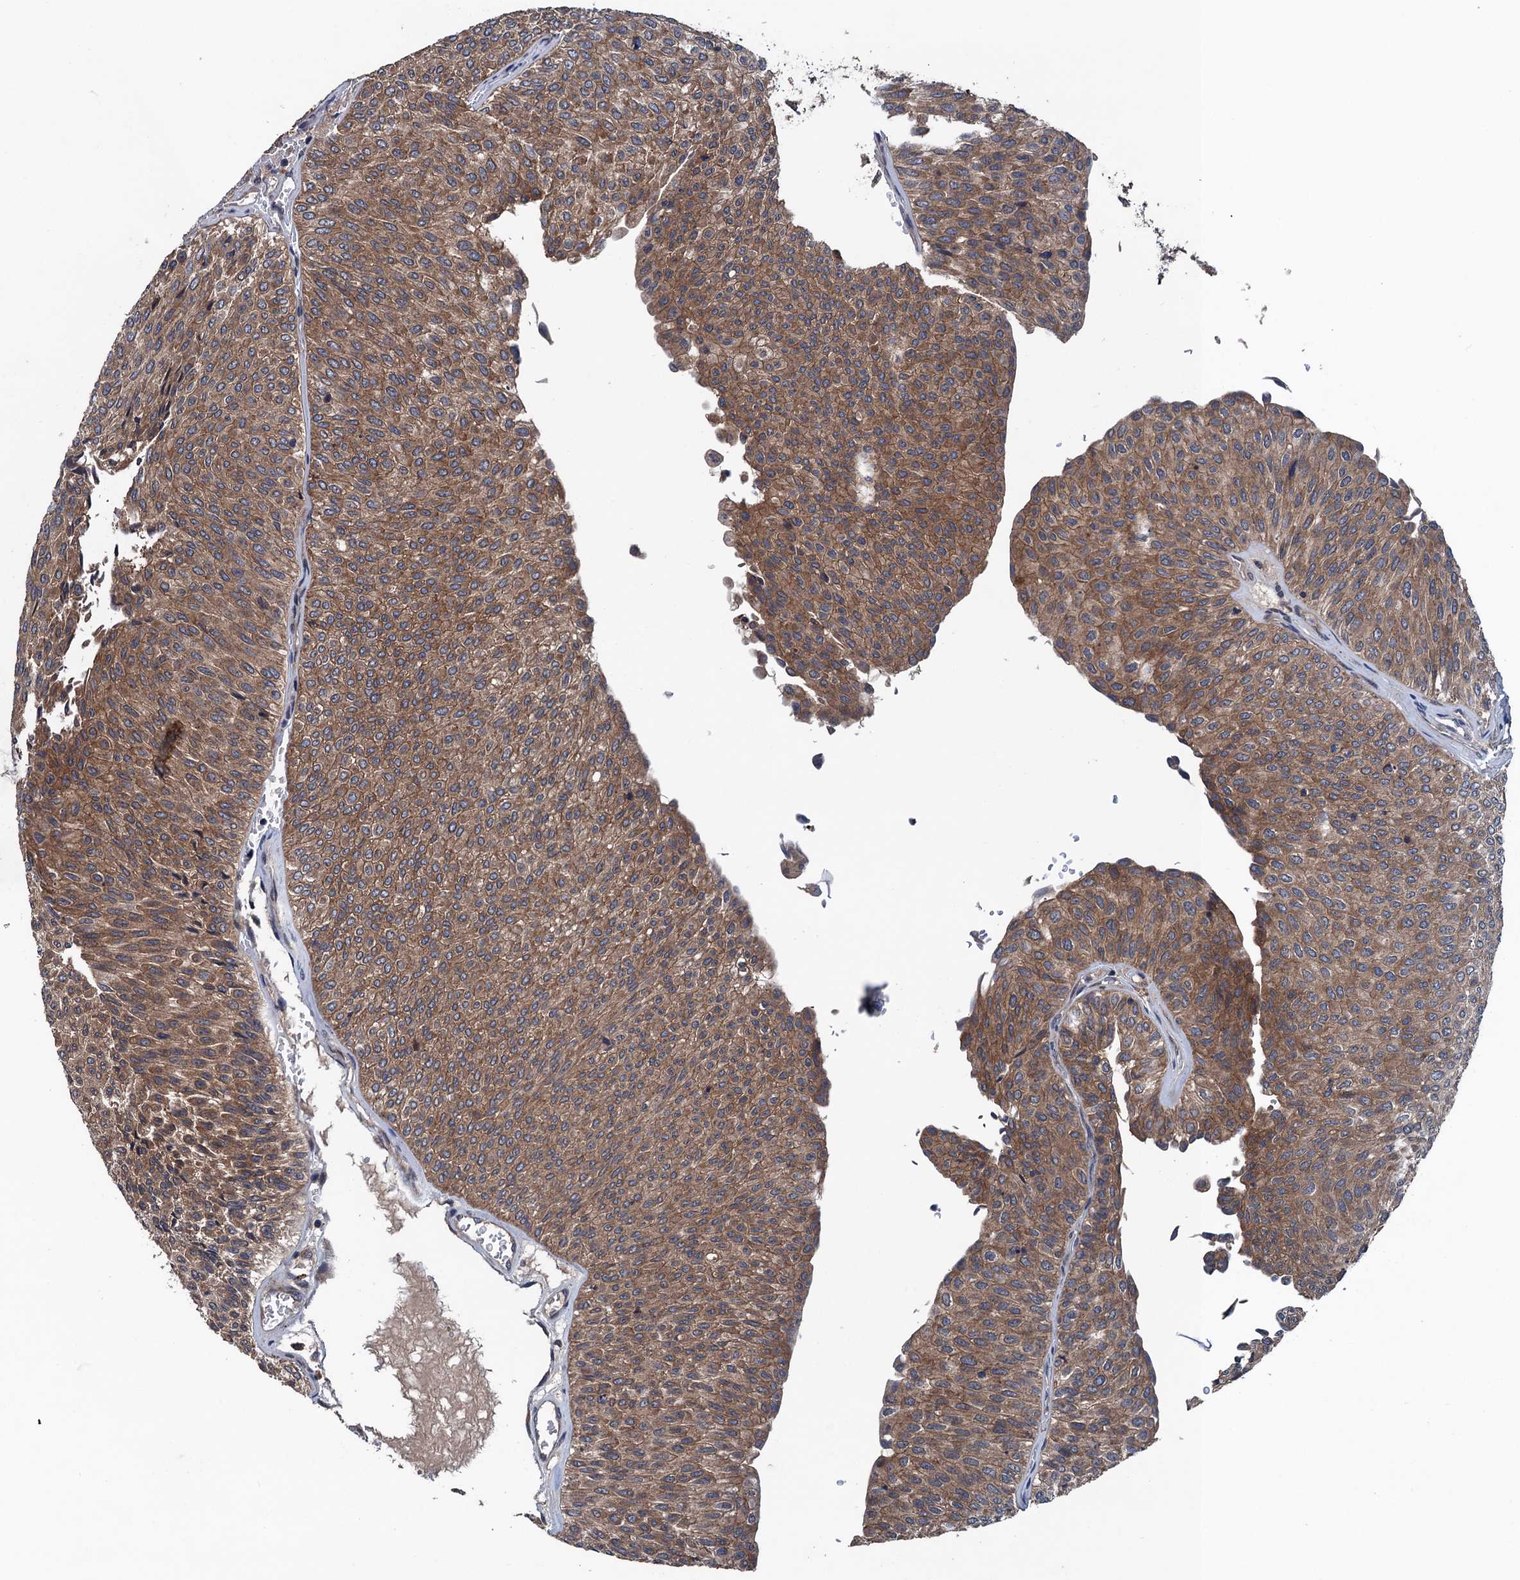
{"staining": {"intensity": "moderate", "quantity": ">75%", "location": "cytoplasmic/membranous"}, "tissue": "urothelial cancer", "cell_type": "Tumor cells", "image_type": "cancer", "snomed": [{"axis": "morphology", "description": "Urothelial carcinoma, Low grade"}, {"axis": "topography", "description": "Urinary bladder"}], "caption": "High-power microscopy captured an immunohistochemistry (IHC) photomicrograph of urothelial carcinoma (low-grade), revealing moderate cytoplasmic/membranous staining in approximately >75% of tumor cells.", "gene": "BLTP3B", "patient": {"sex": "male", "age": 78}}